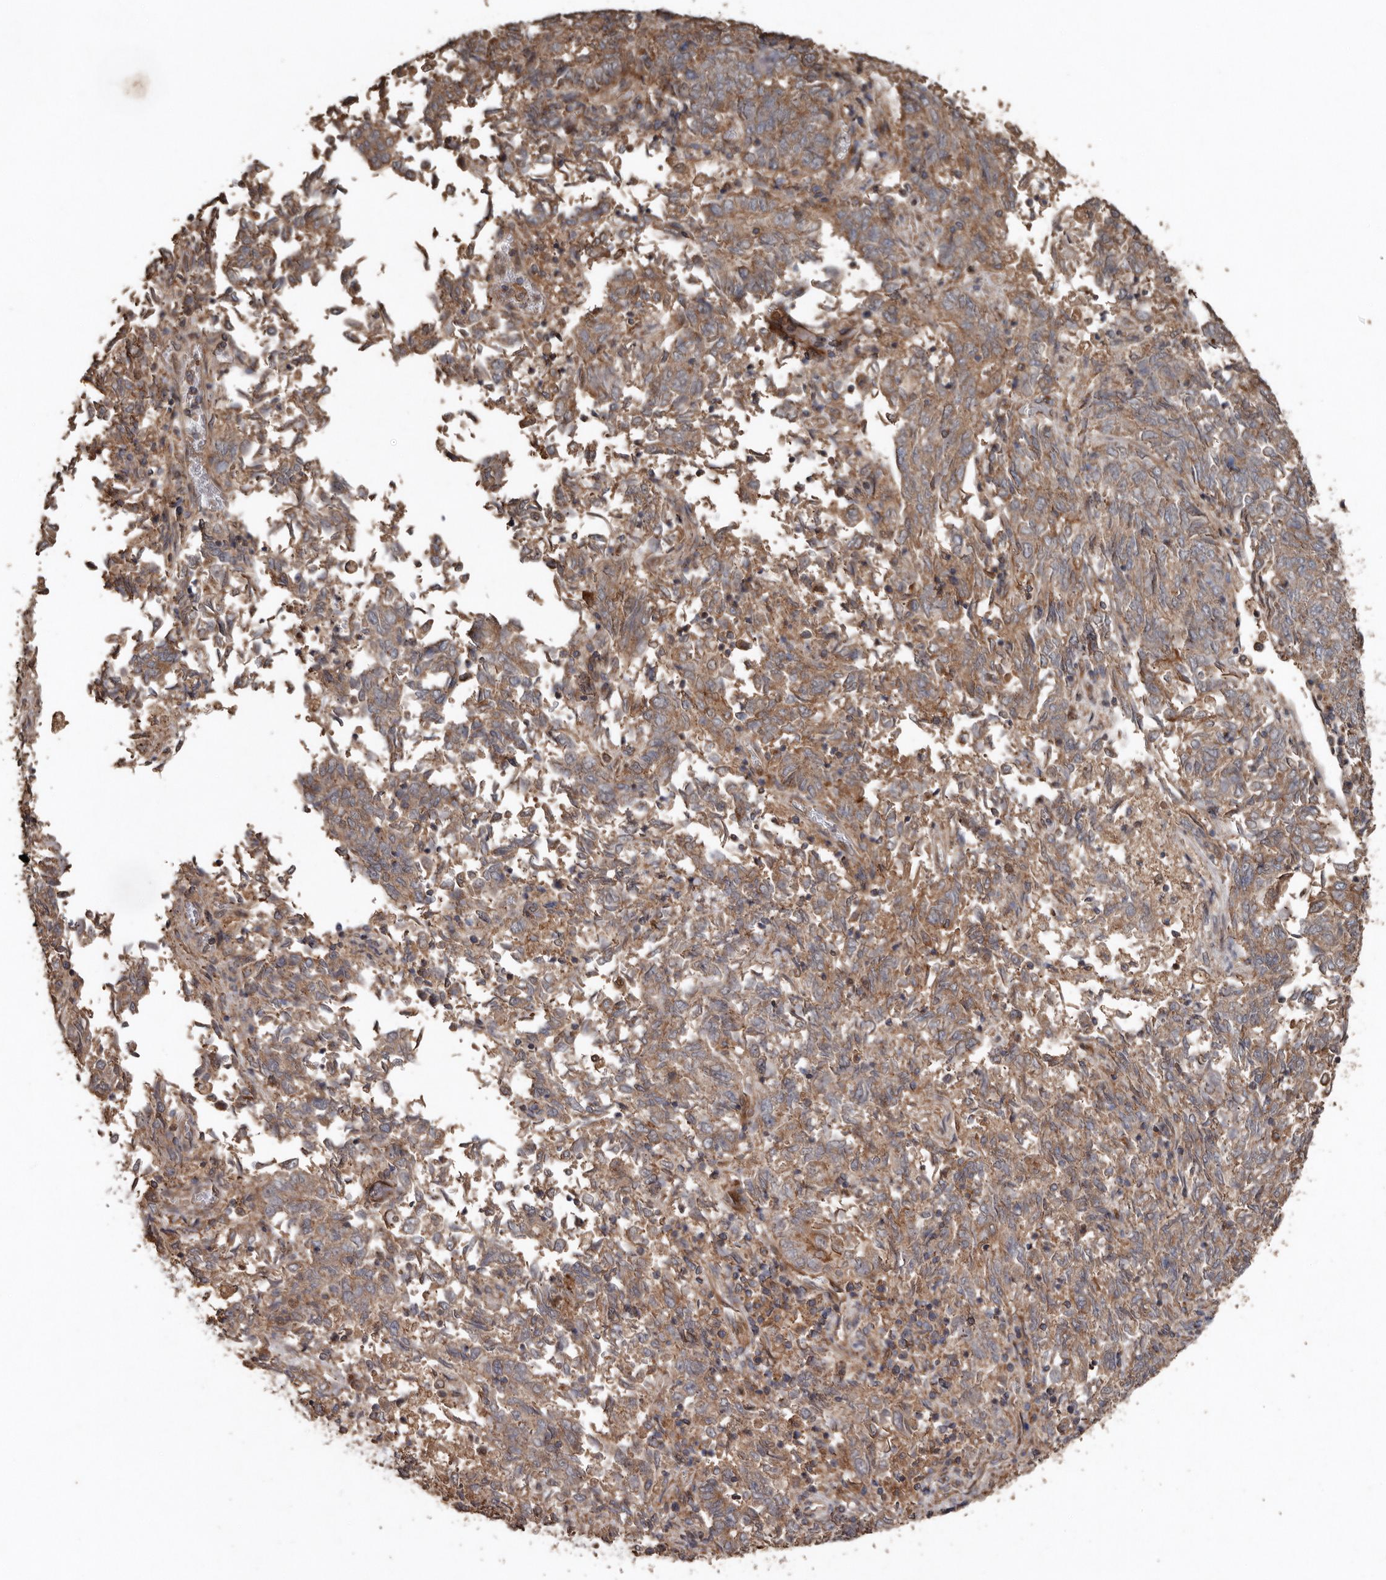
{"staining": {"intensity": "moderate", "quantity": ">75%", "location": "cytoplasmic/membranous"}, "tissue": "endometrial cancer", "cell_type": "Tumor cells", "image_type": "cancer", "snomed": [{"axis": "morphology", "description": "Adenocarcinoma, NOS"}, {"axis": "topography", "description": "Endometrium"}], "caption": "Endometrial cancer (adenocarcinoma) stained with a protein marker displays moderate staining in tumor cells.", "gene": "RANBP17", "patient": {"sex": "female", "age": 80}}